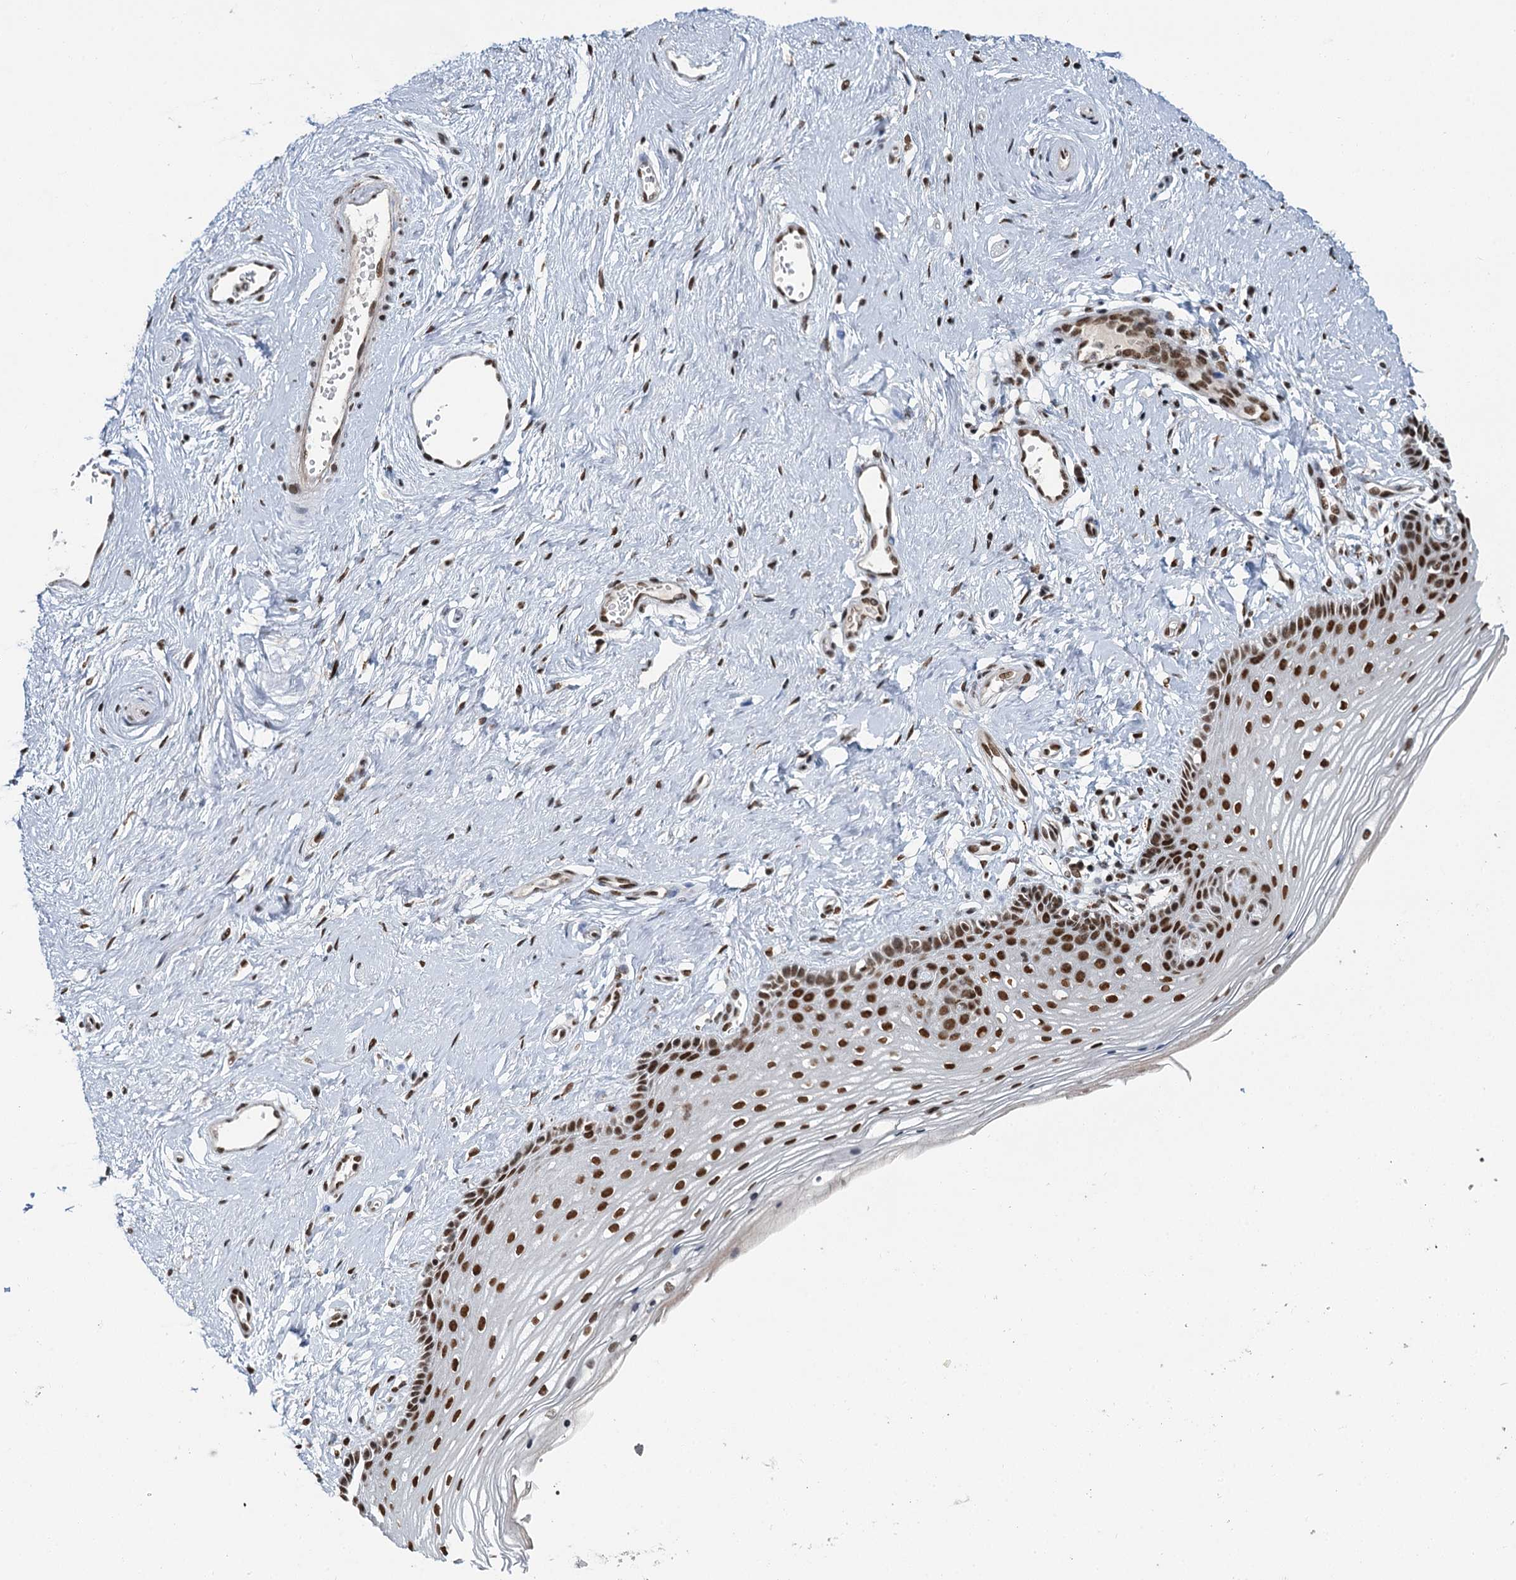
{"staining": {"intensity": "strong", "quantity": "25%-75%", "location": "nuclear"}, "tissue": "vagina", "cell_type": "Squamous epithelial cells", "image_type": "normal", "snomed": [{"axis": "morphology", "description": "Normal tissue, NOS"}, {"axis": "topography", "description": "Vagina"}], "caption": "Immunohistochemistry (IHC) histopathology image of benign vagina: human vagina stained using immunohistochemistry displays high levels of strong protein expression localized specifically in the nuclear of squamous epithelial cells, appearing as a nuclear brown color.", "gene": "PPHLN1", "patient": {"sex": "female", "age": 46}}